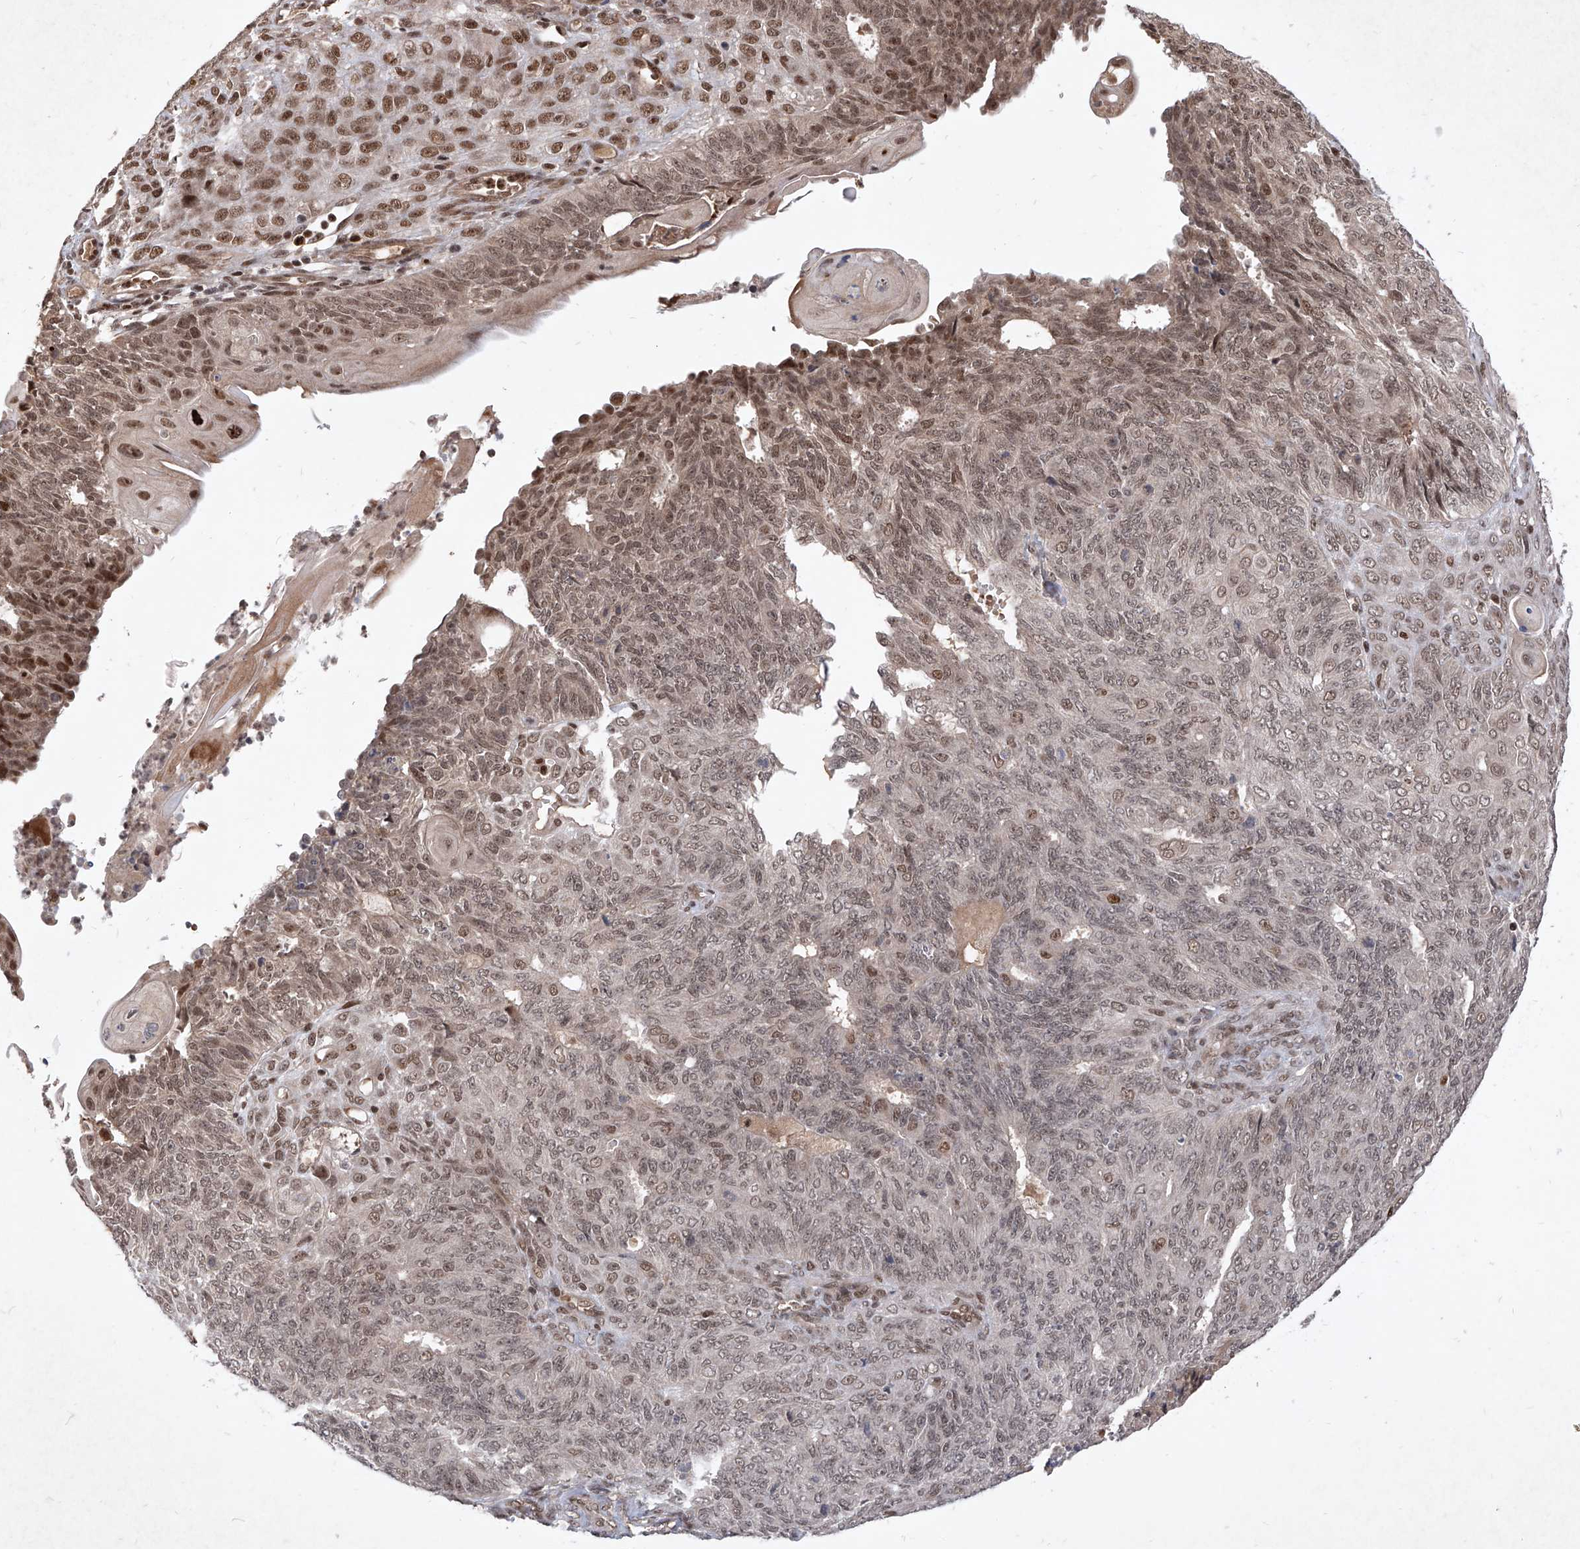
{"staining": {"intensity": "moderate", "quantity": ">75%", "location": "cytoplasmic/membranous,nuclear"}, "tissue": "endometrial cancer", "cell_type": "Tumor cells", "image_type": "cancer", "snomed": [{"axis": "morphology", "description": "Adenocarcinoma, NOS"}, {"axis": "topography", "description": "Endometrium"}], "caption": "Protein expression analysis of human endometrial cancer (adenocarcinoma) reveals moderate cytoplasmic/membranous and nuclear staining in approximately >75% of tumor cells.", "gene": "IRF2", "patient": {"sex": "female", "age": 32}}